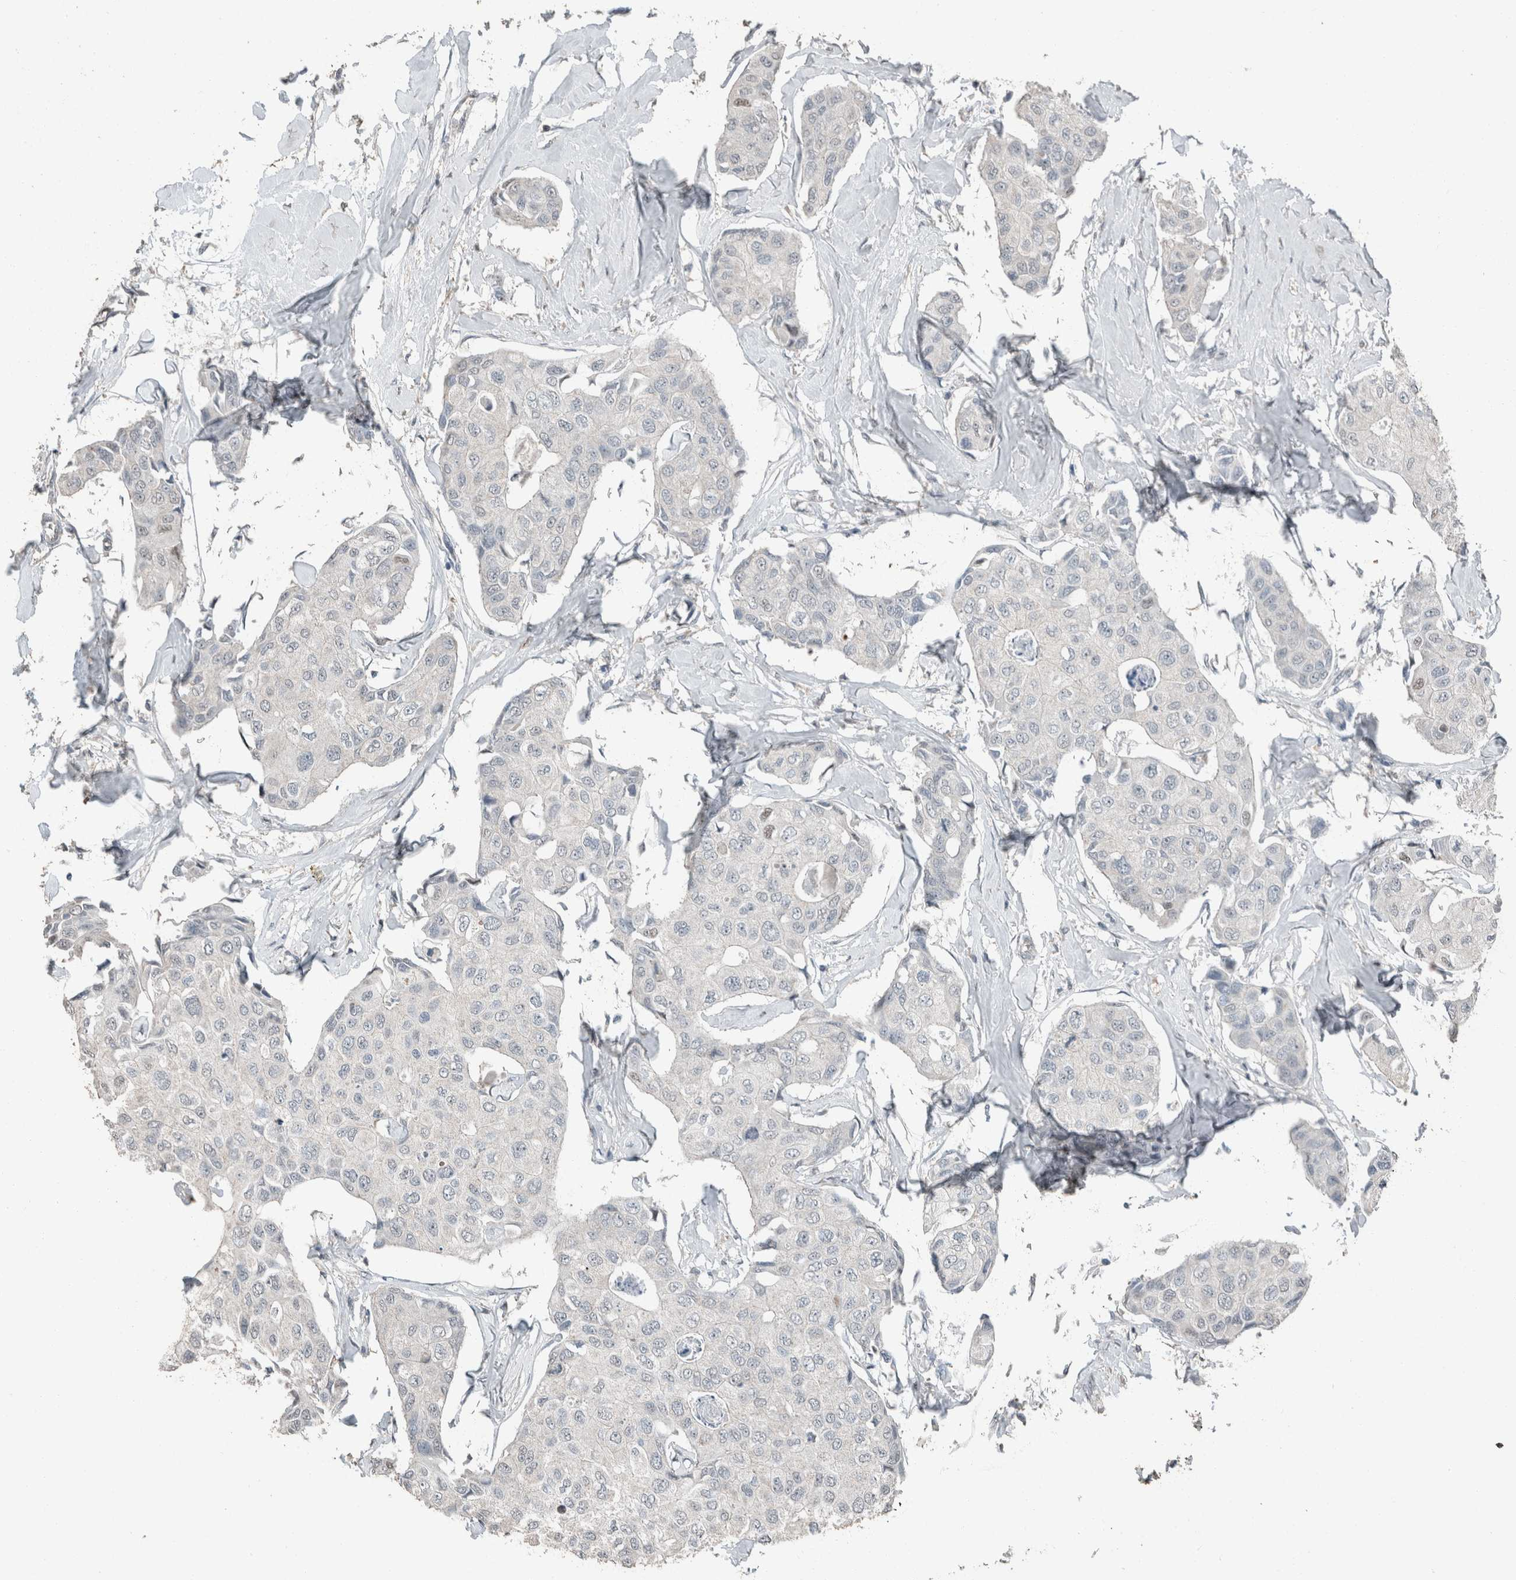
{"staining": {"intensity": "negative", "quantity": "none", "location": "none"}, "tissue": "breast cancer", "cell_type": "Tumor cells", "image_type": "cancer", "snomed": [{"axis": "morphology", "description": "Duct carcinoma"}, {"axis": "topography", "description": "Breast"}], "caption": "A high-resolution image shows immunohistochemistry staining of invasive ductal carcinoma (breast), which demonstrates no significant expression in tumor cells. (Brightfield microscopy of DAB (3,3'-diaminobenzidine) immunohistochemistry at high magnification).", "gene": "ACVR2B", "patient": {"sex": "female", "age": 80}}